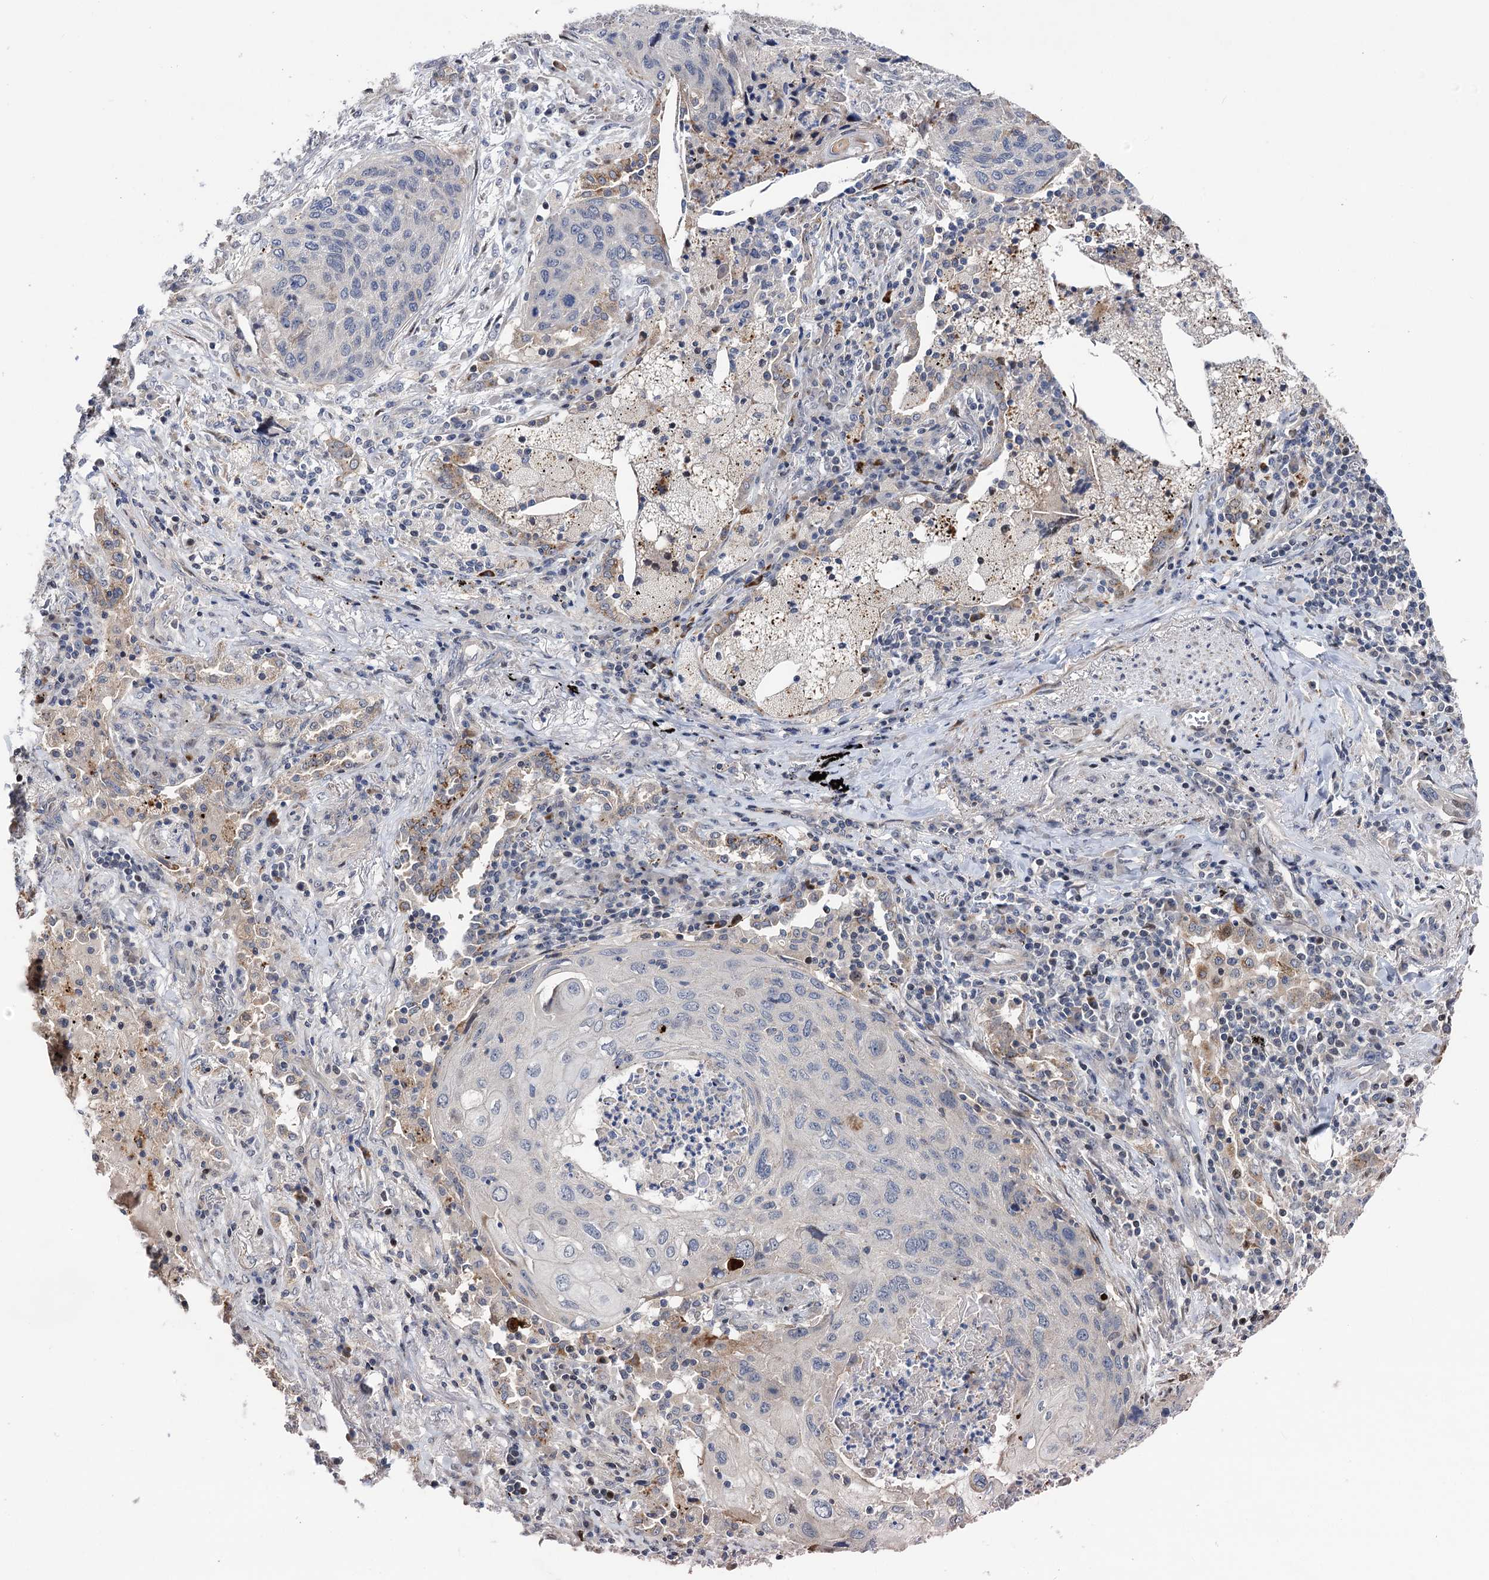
{"staining": {"intensity": "negative", "quantity": "none", "location": "none"}, "tissue": "lung cancer", "cell_type": "Tumor cells", "image_type": "cancer", "snomed": [{"axis": "morphology", "description": "Squamous cell carcinoma, NOS"}, {"axis": "topography", "description": "Lung"}], "caption": "Tumor cells are negative for protein expression in human lung cancer. (DAB immunohistochemistry with hematoxylin counter stain).", "gene": "UBR1", "patient": {"sex": "female", "age": 63}}